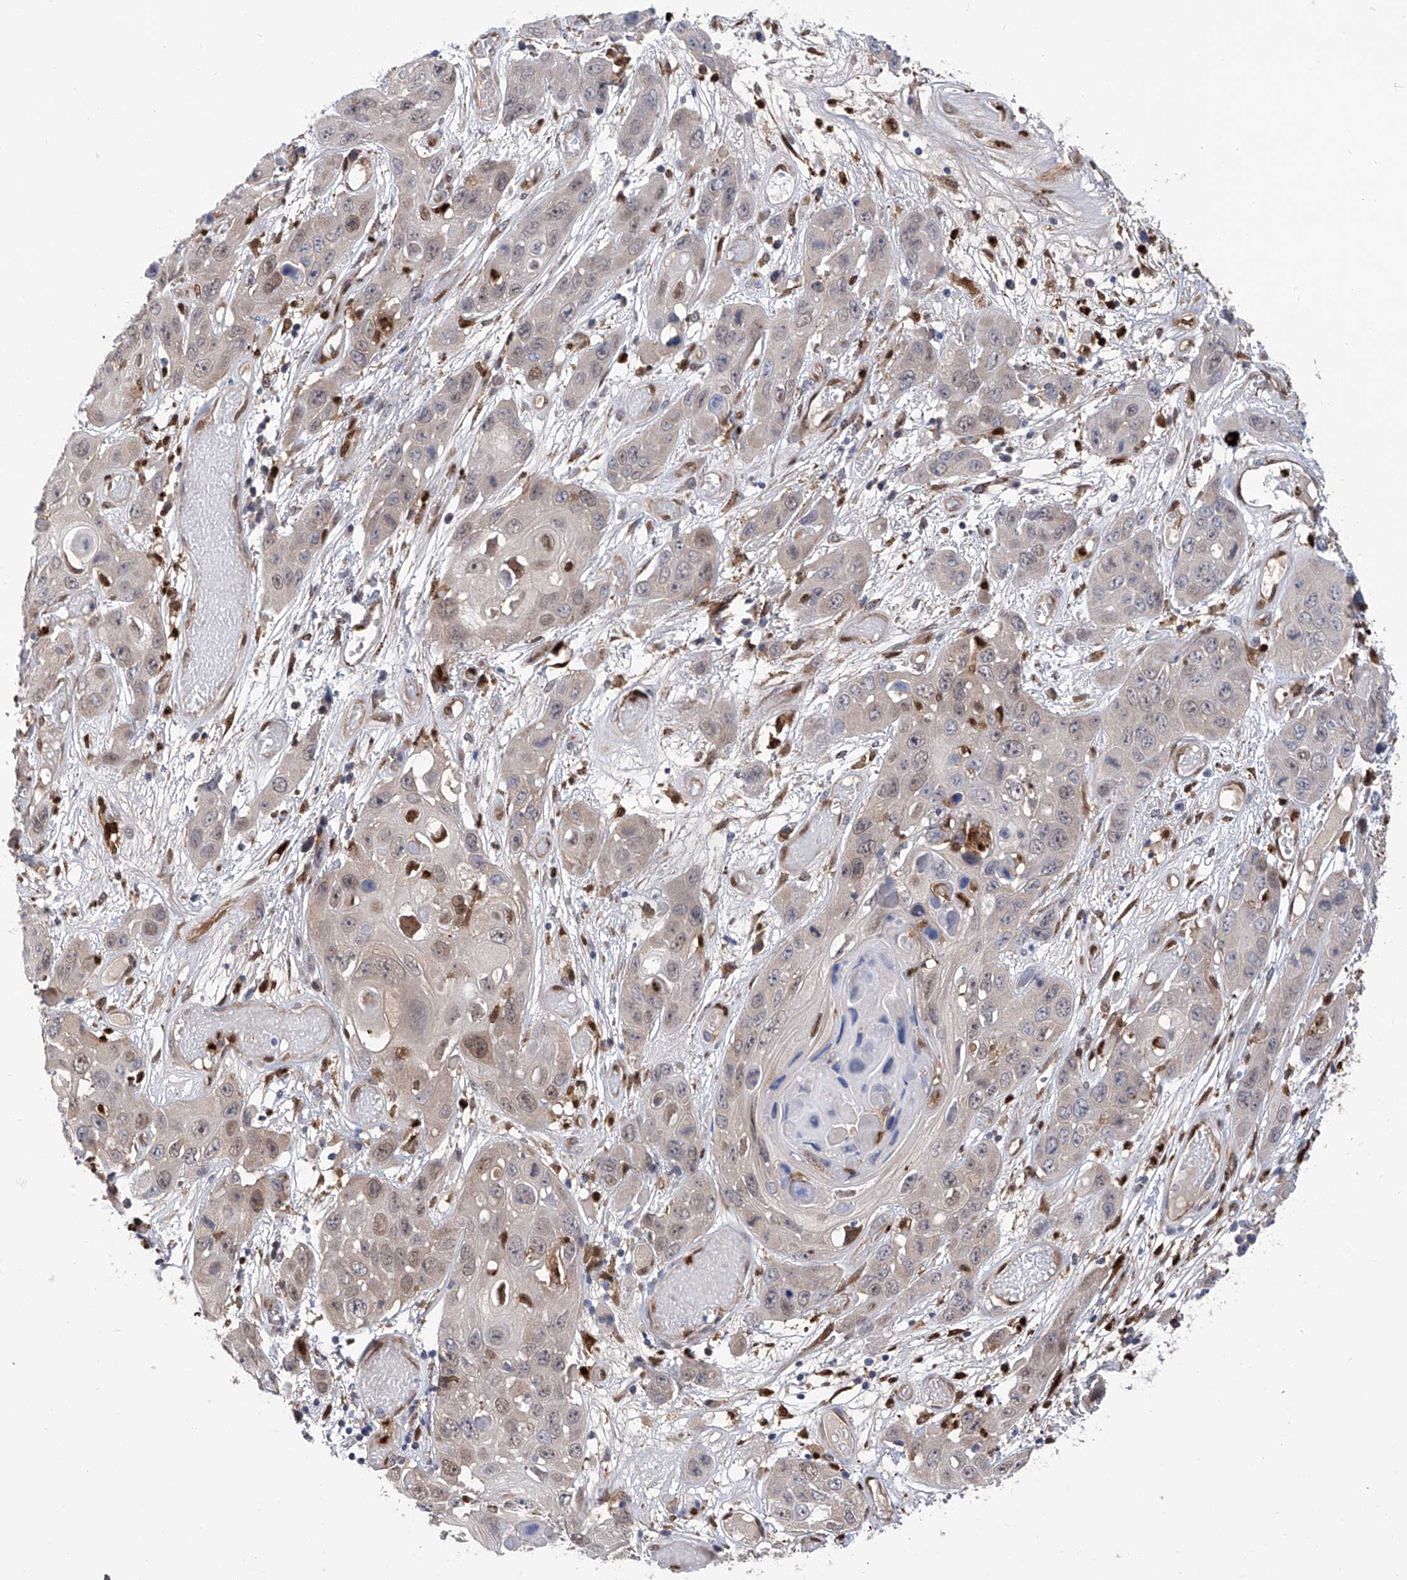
{"staining": {"intensity": "moderate", "quantity": "<25%", "location": "nuclear"}, "tissue": "skin cancer", "cell_type": "Tumor cells", "image_type": "cancer", "snomed": [{"axis": "morphology", "description": "Squamous cell carcinoma, NOS"}, {"axis": "topography", "description": "Skin"}], "caption": "Squamous cell carcinoma (skin) was stained to show a protein in brown. There is low levels of moderate nuclear staining in about <25% of tumor cells.", "gene": "PHF20", "patient": {"sex": "male", "age": 55}}